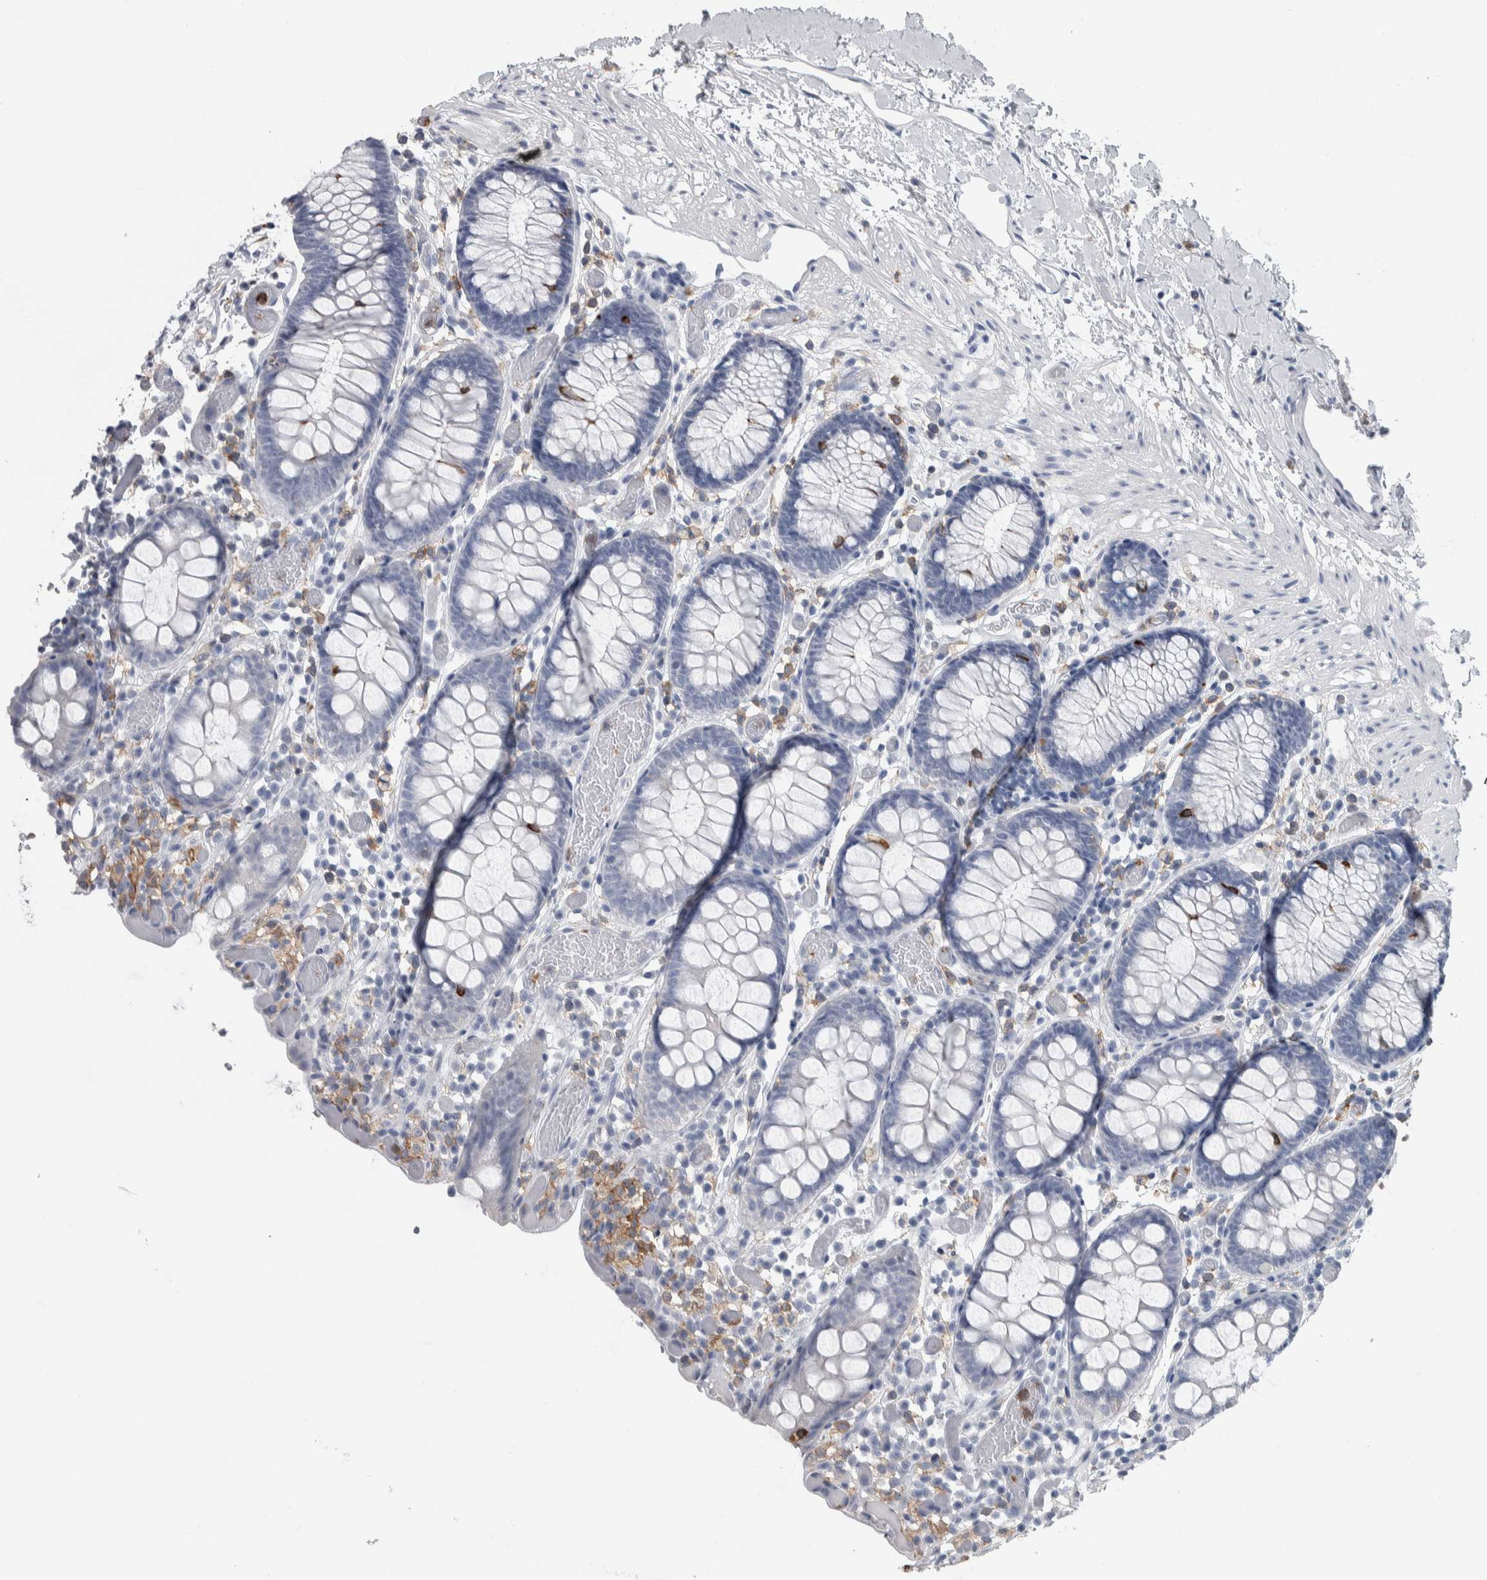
{"staining": {"intensity": "negative", "quantity": "none", "location": "none"}, "tissue": "colon", "cell_type": "Endothelial cells", "image_type": "normal", "snomed": [{"axis": "morphology", "description": "Normal tissue, NOS"}, {"axis": "topography", "description": "Colon"}], "caption": "The histopathology image displays no staining of endothelial cells in unremarkable colon.", "gene": "SKAP2", "patient": {"sex": "male", "age": 14}}